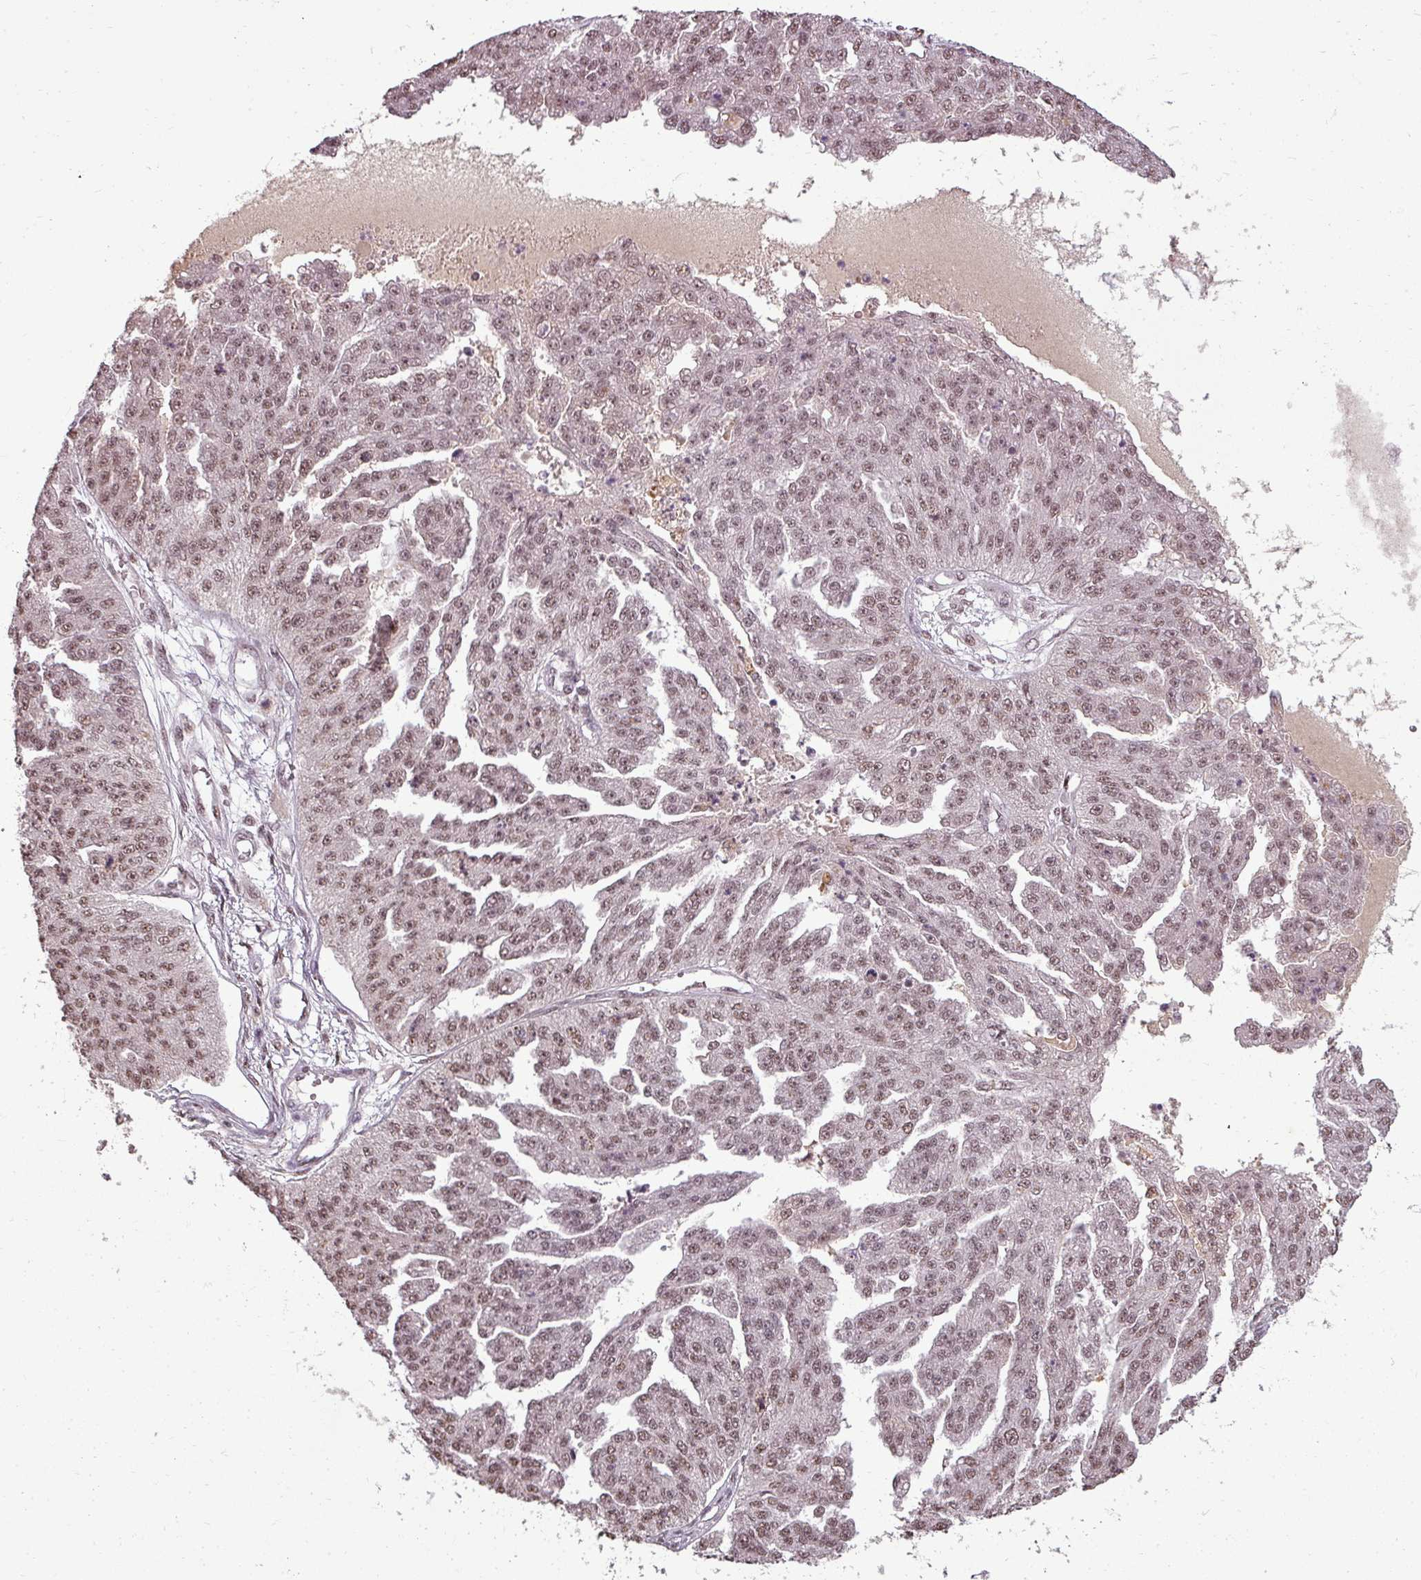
{"staining": {"intensity": "moderate", "quantity": ">75%", "location": "nuclear"}, "tissue": "ovarian cancer", "cell_type": "Tumor cells", "image_type": "cancer", "snomed": [{"axis": "morphology", "description": "Cystadenocarcinoma, serous, NOS"}, {"axis": "topography", "description": "Ovary"}], "caption": "Protein staining of ovarian cancer (serous cystadenocarcinoma) tissue shows moderate nuclear staining in approximately >75% of tumor cells.", "gene": "BCAS3", "patient": {"sex": "female", "age": 58}}